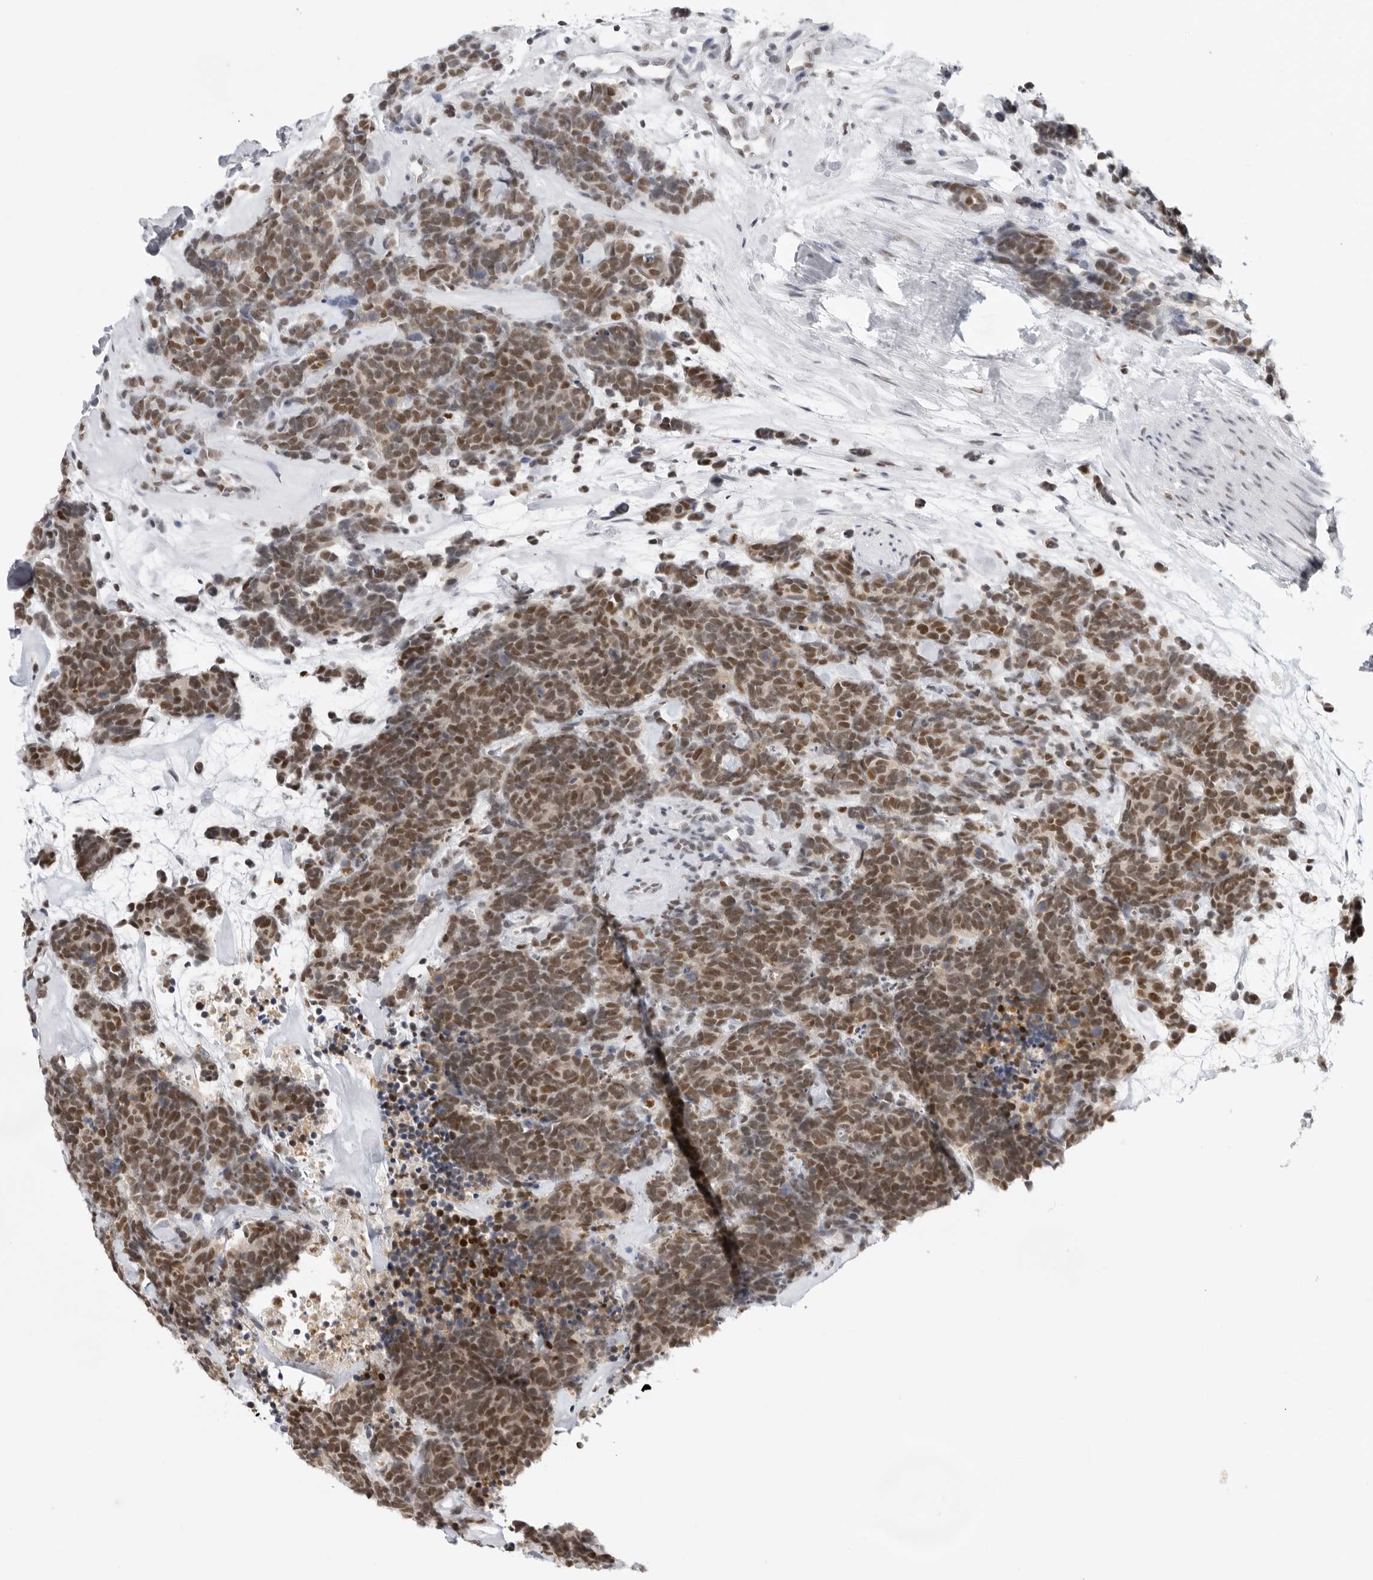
{"staining": {"intensity": "moderate", "quantity": ">75%", "location": "nuclear"}, "tissue": "carcinoid", "cell_type": "Tumor cells", "image_type": "cancer", "snomed": [{"axis": "morphology", "description": "Carcinoma, NOS"}, {"axis": "morphology", "description": "Carcinoid, malignant, NOS"}, {"axis": "topography", "description": "Urinary bladder"}], "caption": "Human carcinoid stained for a protein (brown) displays moderate nuclear positive expression in about >75% of tumor cells.", "gene": "RPA2", "patient": {"sex": "male", "age": 57}}